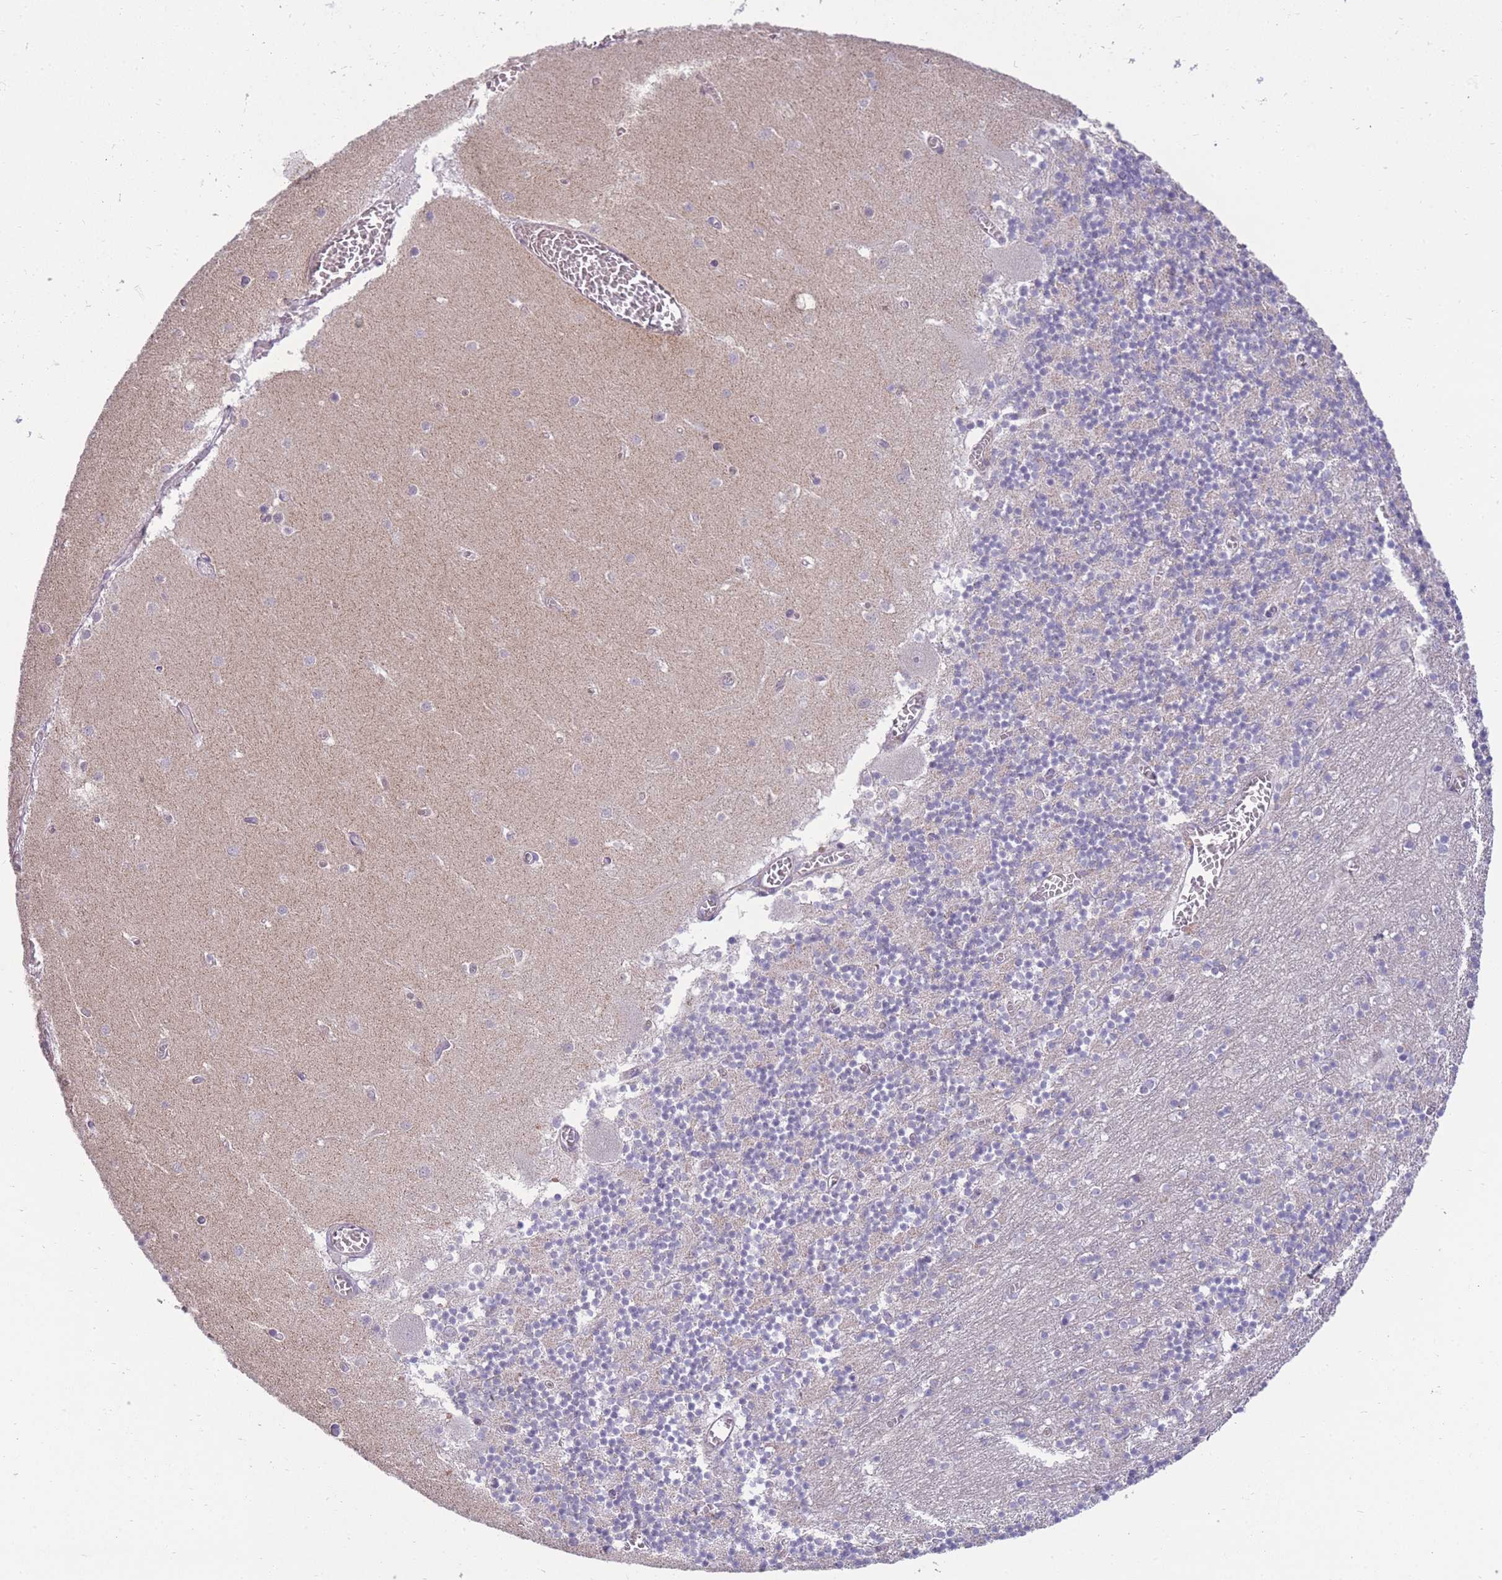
{"staining": {"intensity": "negative", "quantity": "none", "location": "none"}, "tissue": "cerebellum", "cell_type": "Cells in granular layer", "image_type": "normal", "snomed": [{"axis": "morphology", "description": "Normal tissue, NOS"}, {"axis": "topography", "description": "Cerebellum"}], "caption": "Cells in granular layer are negative for brown protein staining in benign cerebellum.", "gene": "RIC8A", "patient": {"sex": "female", "age": 28}}